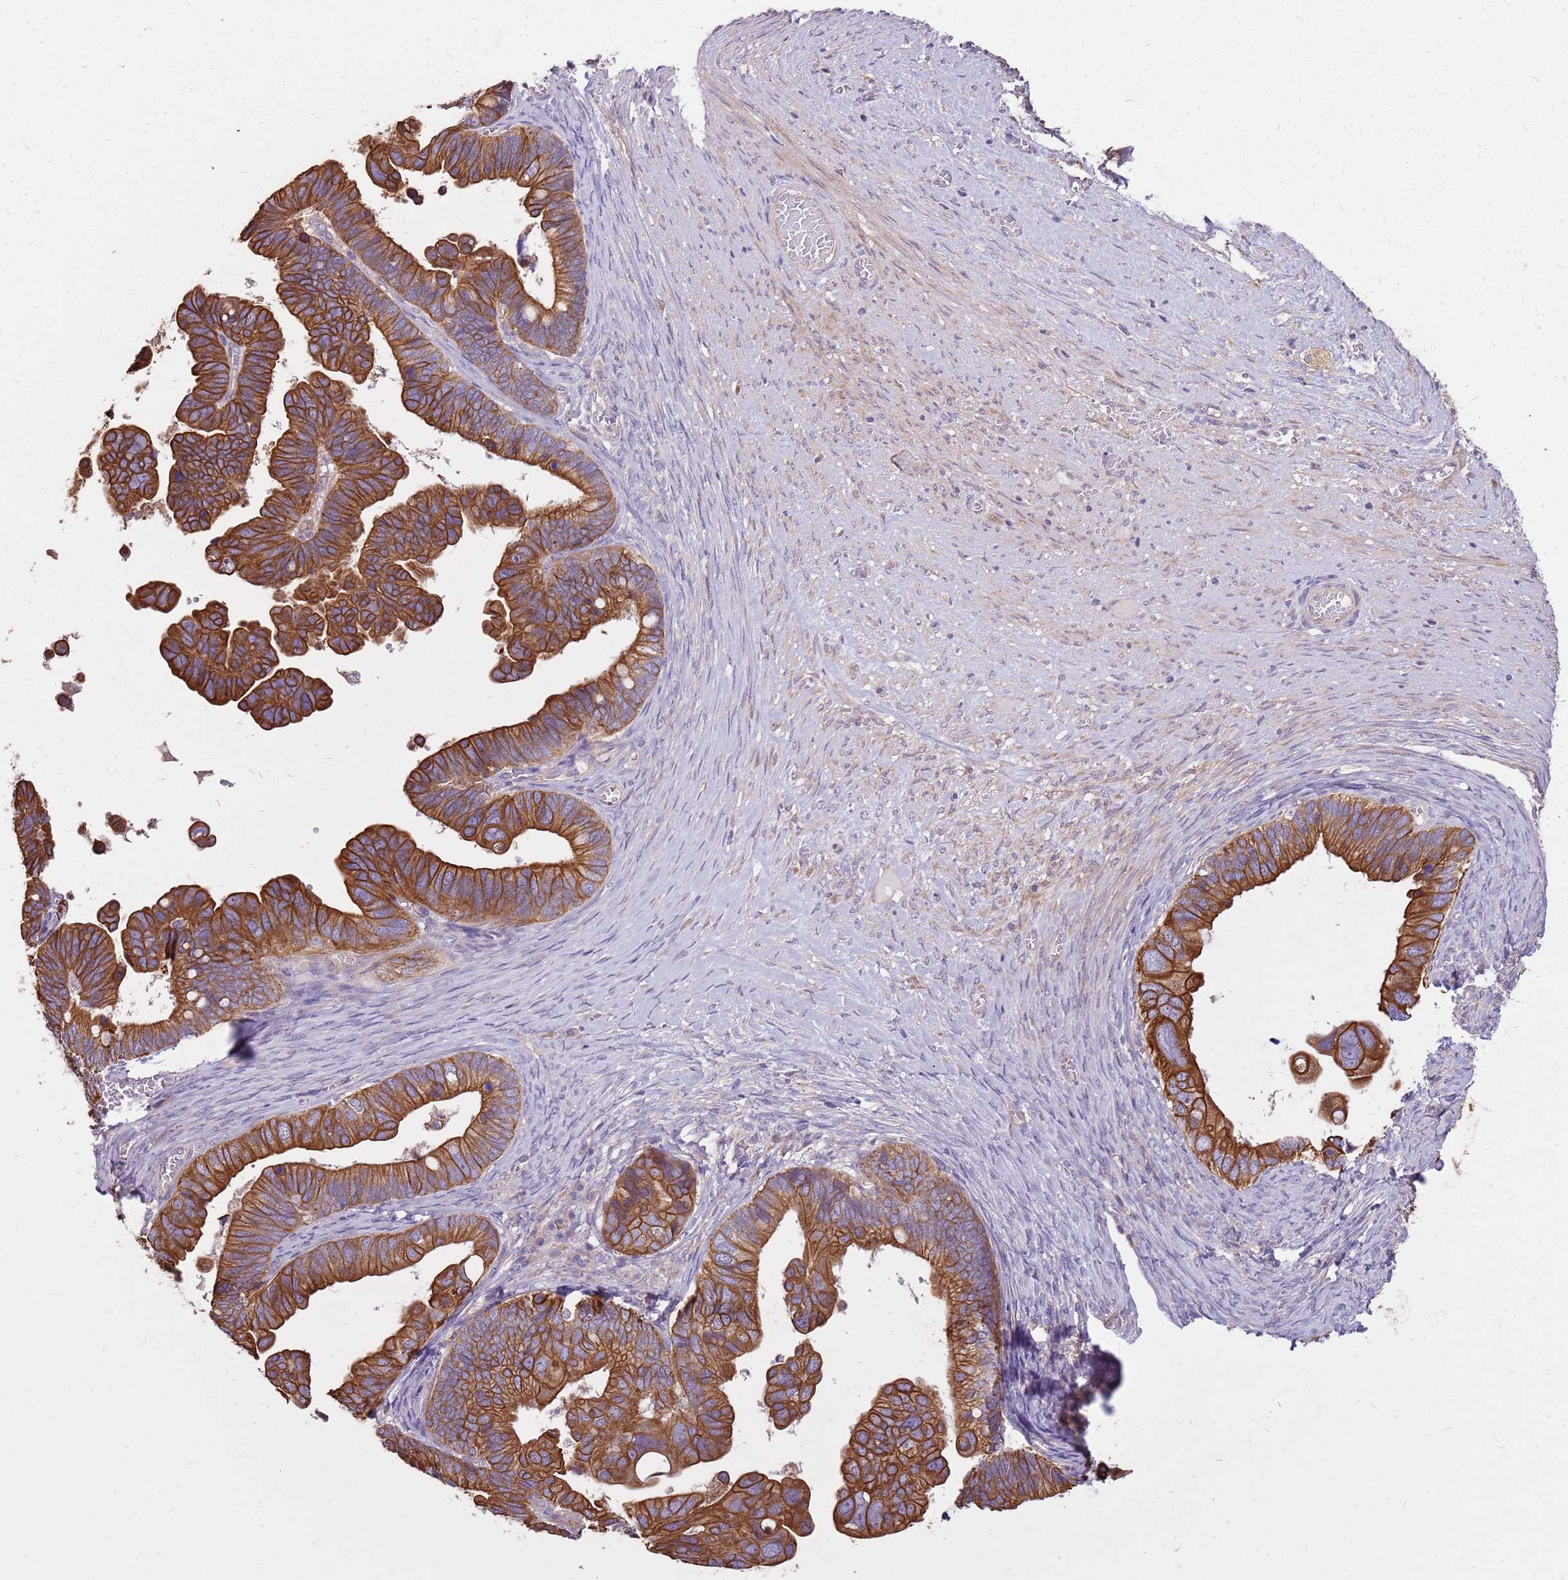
{"staining": {"intensity": "strong", "quantity": ">75%", "location": "cytoplasmic/membranous"}, "tissue": "ovarian cancer", "cell_type": "Tumor cells", "image_type": "cancer", "snomed": [{"axis": "morphology", "description": "Cystadenocarcinoma, serous, NOS"}, {"axis": "topography", "description": "Ovary"}], "caption": "Tumor cells exhibit high levels of strong cytoplasmic/membranous expression in about >75% of cells in human ovarian cancer. (Brightfield microscopy of DAB IHC at high magnification).", "gene": "WASHC4", "patient": {"sex": "female", "age": 56}}